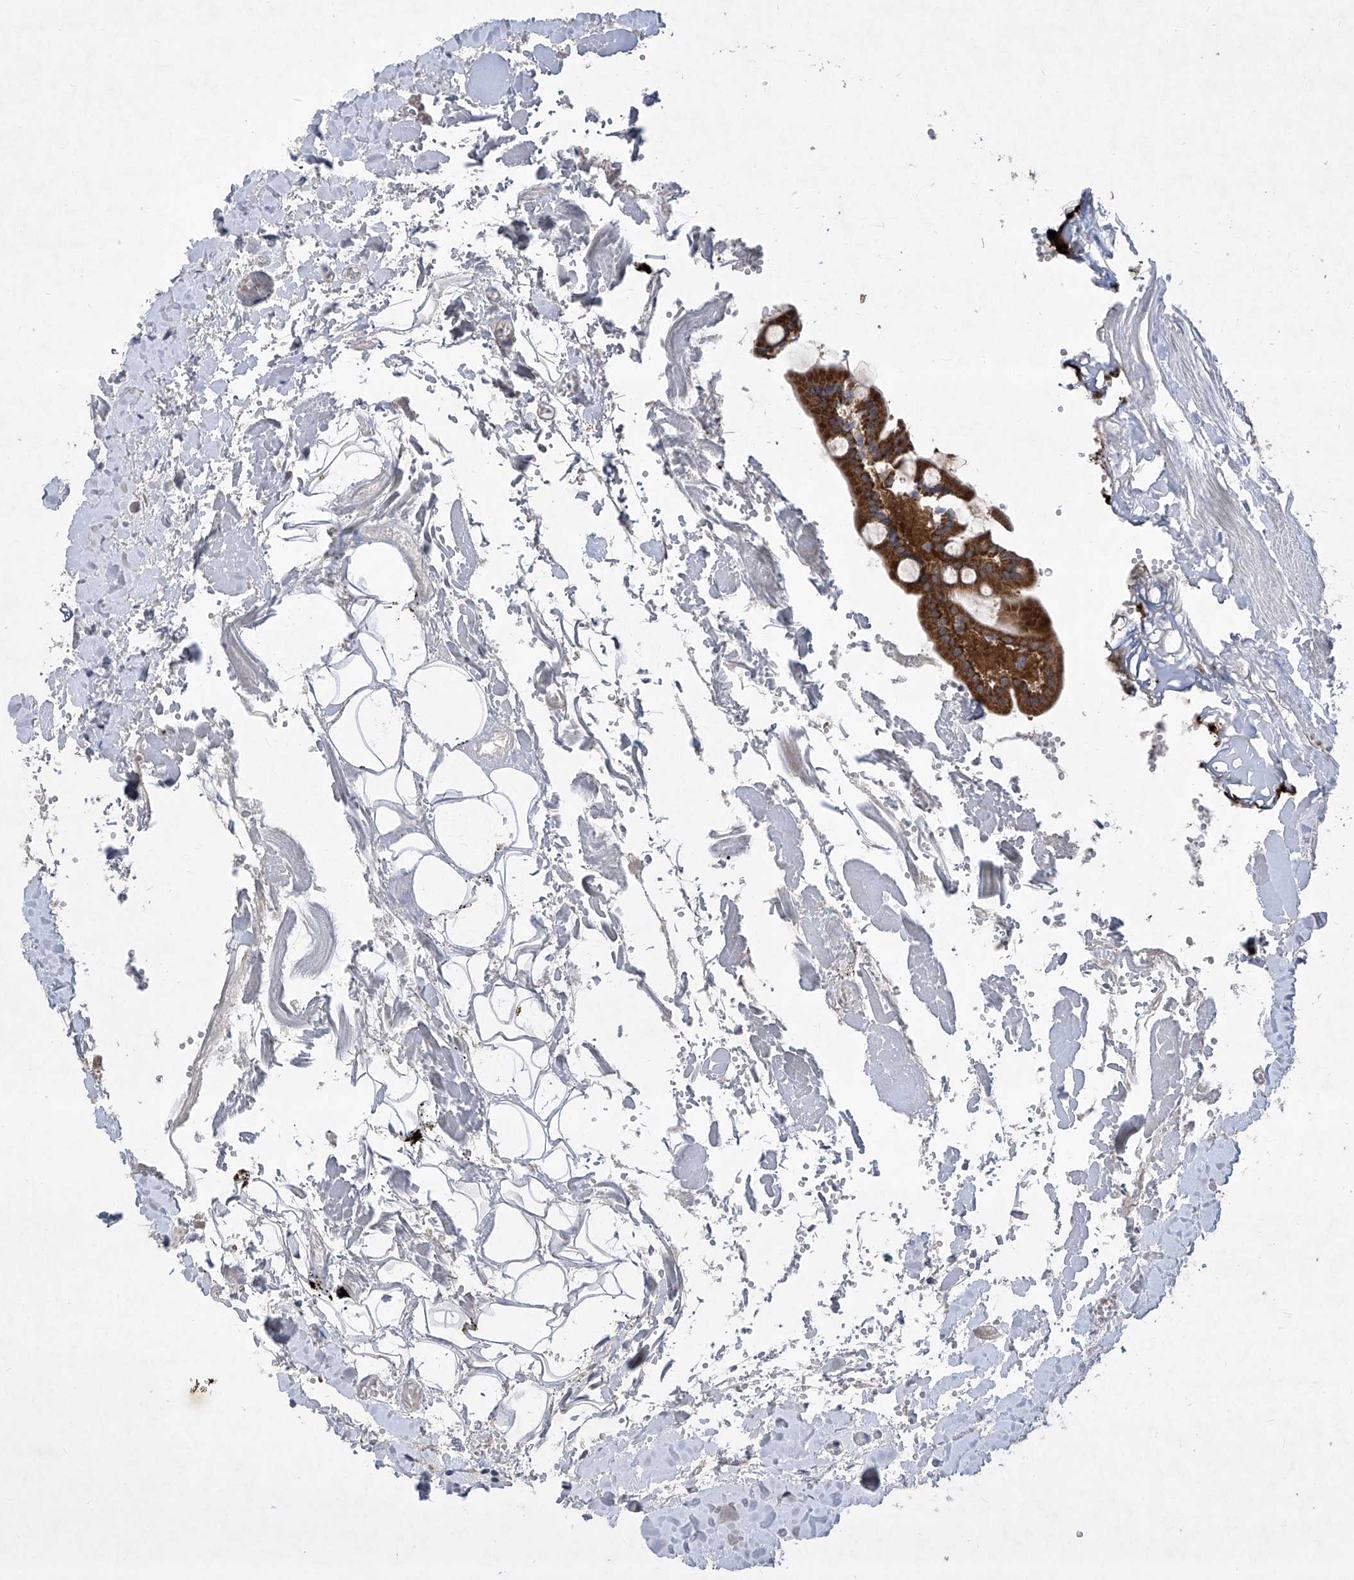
{"staining": {"intensity": "strong", "quantity": ">75%", "location": "cytoplasmic/membranous"}, "tissue": "gallbladder", "cell_type": "Glandular cells", "image_type": "normal", "snomed": [{"axis": "morphology", "description": "Normal tissue, NOS"}, {"axis": "topography", "description": "Gallbladder"}], "caption": "Protein expression analysis of unremarkable gallbladder demonstrates strong cytoplasmic/membranous staining in approximately >75% of glandular cells. The protein of interest is shown in brown color, while the nuclei are stained blue.", "gene": "COQ3", "patient": {"sex": "male", "age": 55}}